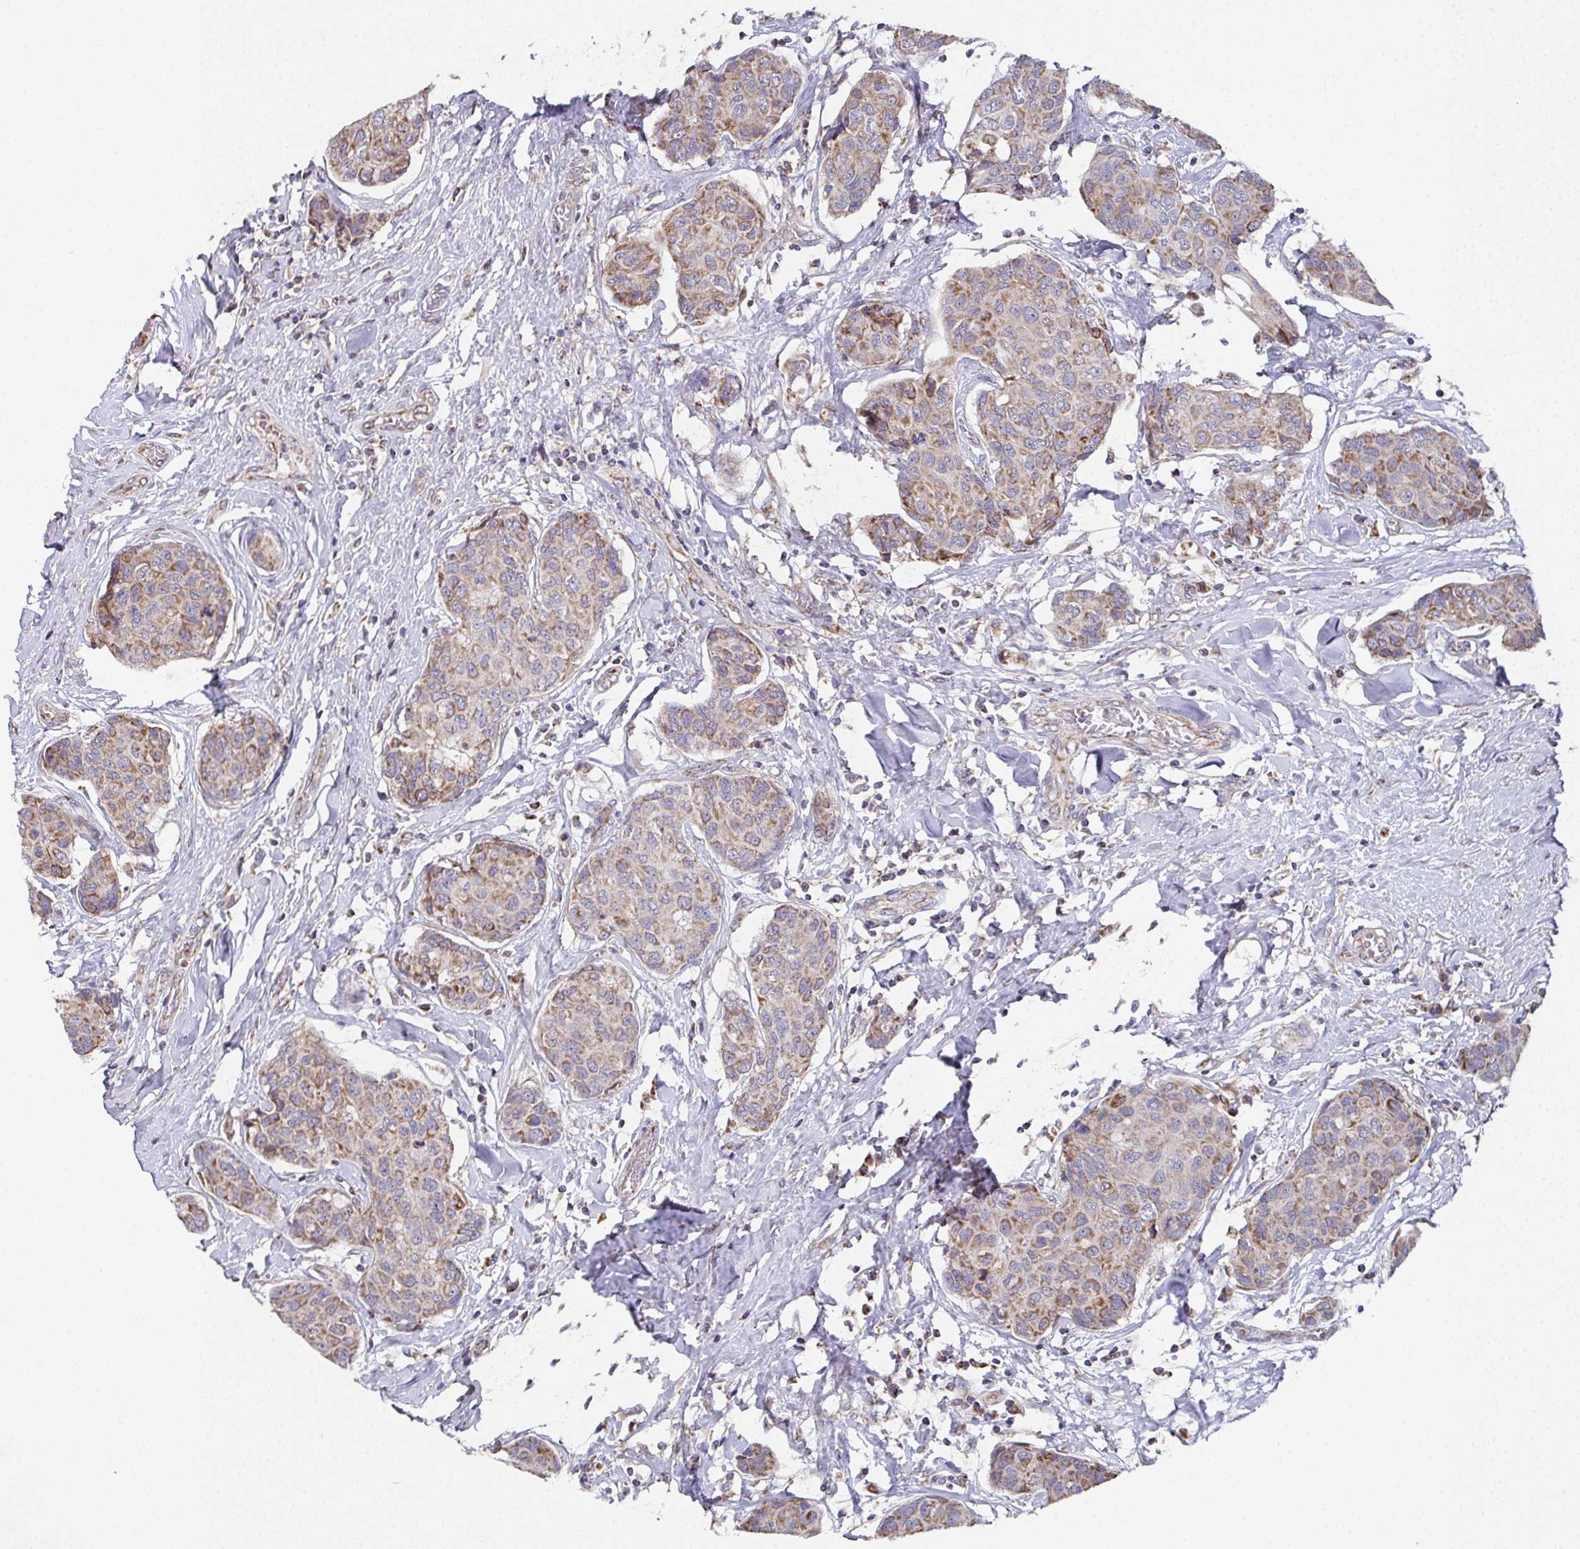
{"staining": {"intensity": "weak", "quantity": ">75%", "location": "cytoplasmic/membranous"}, "tissue": "breast cancer", "cell_type": "Tumor cells", "image_type": "cancer", "snomed": [{"axis": "morphology", "description": "Duct carcinoma"}, {"axis": "topography", "description": "Breast"}], "caption": "This is an image of IHC staining of breast cancer, which shows weak staining in the cytoplasmic/membranous of tumor cells.", "gene": "MT-ND3", "patient": {"sex": "female", "age": 80}}